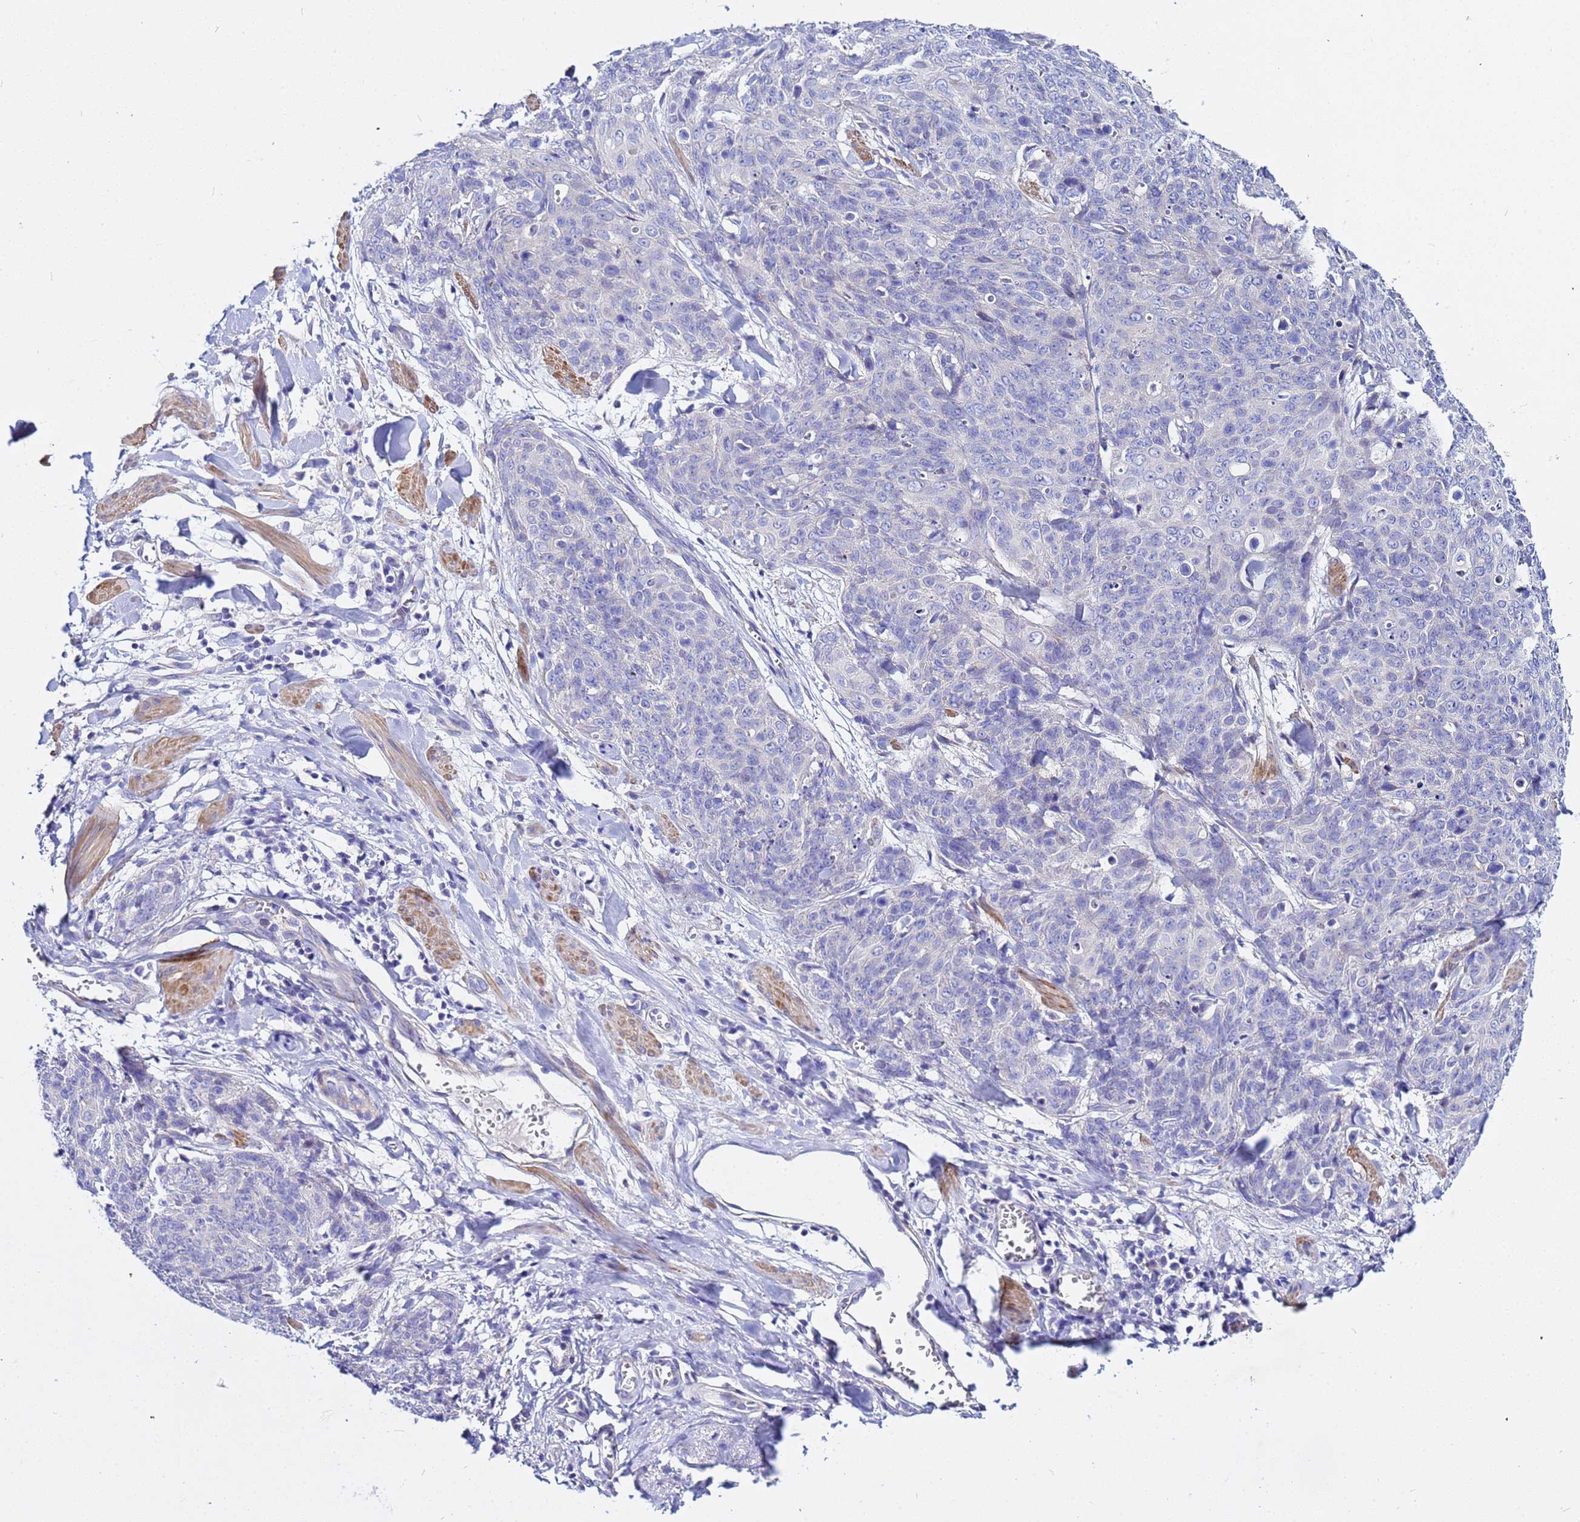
{"staining": {"intensity": "negative", "quantity": "none", "location": "none"}, "tissue": "skin cancer", "cell_type": "Tumor cells", "image_type": "cancer", "snomed": [{"axis": "morphology", "description": "Squamous cell carcinoma, NOS"}, {"axis": "topography", "description": "Skin"}, {"axis": "topography", "description": "Vulva"}], "caption": "IHC of squamous cell carcinoma (skin) exhibits no positivity in tumor cells.", "gene": "USP18", "patient": {"sex": "female", "age": 85}}